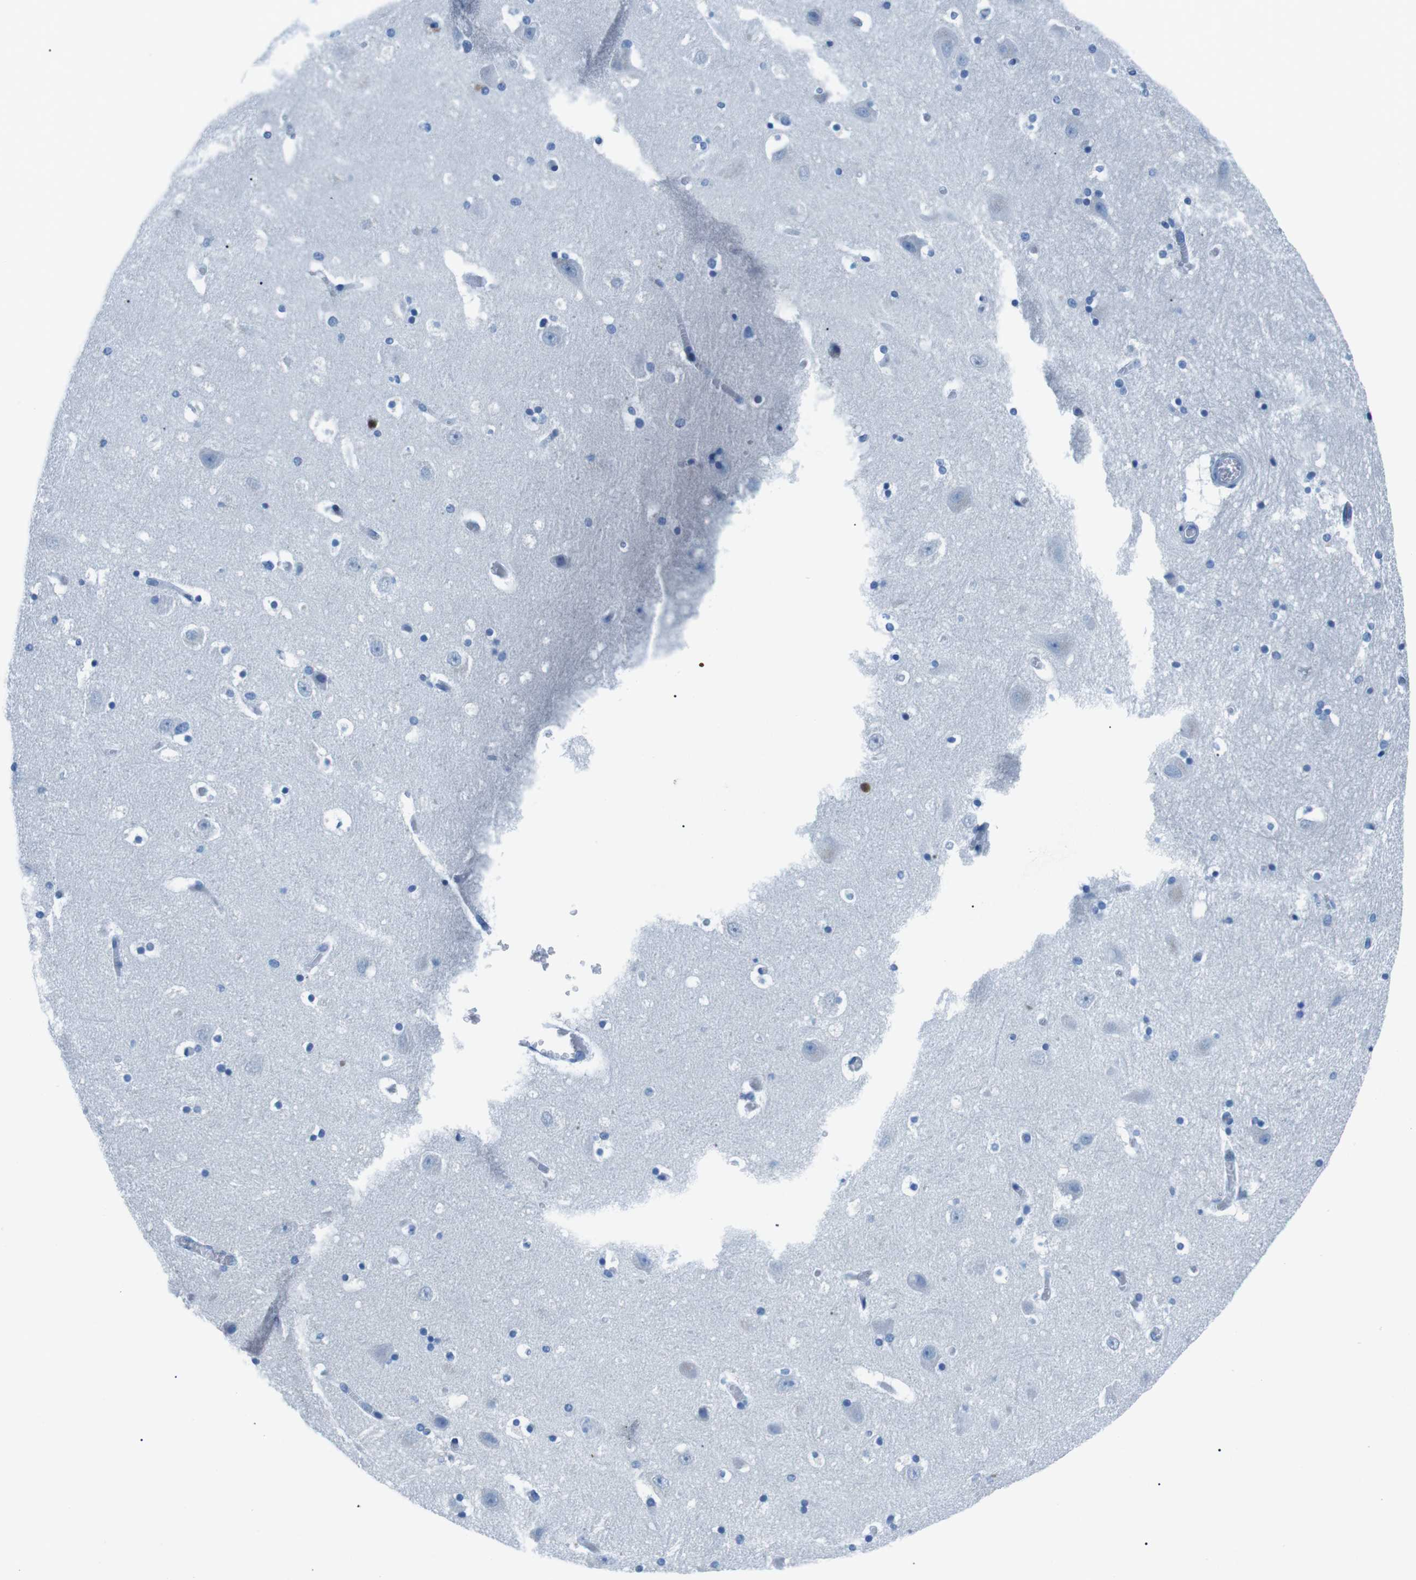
{"staining": {"intensity": "negative", "quantity": "none", "location": "none"}, "tissue": "hippocampus", "cell_type": "Glial cells", "image_type": "normal", "snomed": [{"axis": "morphology", "description": "Normal tissue, NOS"}, {"axis": "topography", "description": "Hippocampus"}], "caption": "Immunohistochemical staining of normal human hippocampus shows no significant positivity in glial cells. (Brightfield microscopy of DAB (3,3'-diaminobenzidine) immunohistochemistry at high magnification).", "gene": "MUC2", "patient": {"sex": "male", "age": 45}}